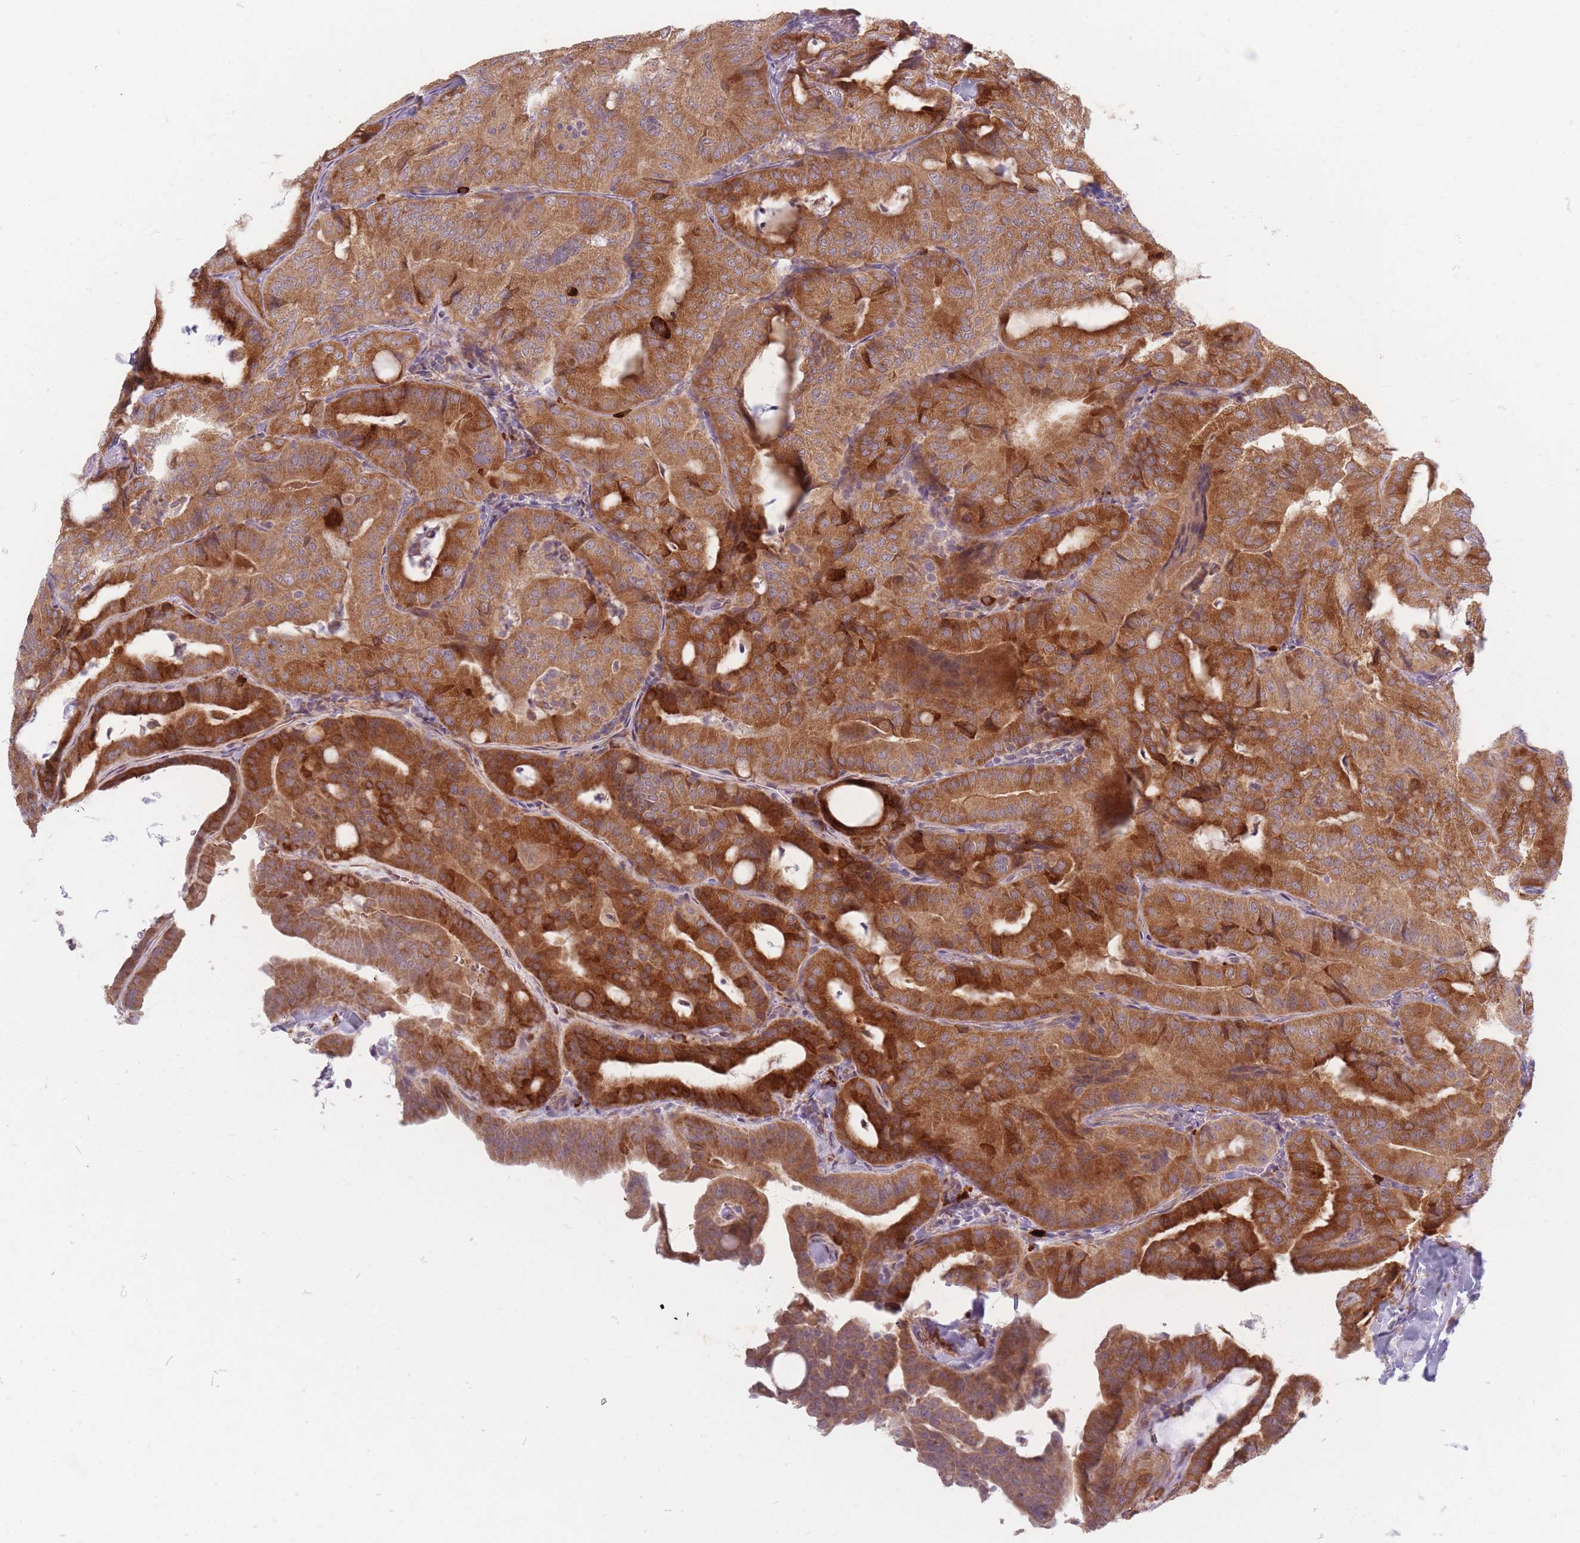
{"staining": {"intensity": "strong", "quantity": ">75%", "location": "cytoplasmic/membranous"}, "tissue": "thyroid cancer", "cell_type": "Tumor cells", "image_type": "cancer", "snomed": [{"axis": "morphology", "description": "Papillary adenocarcinoma, NOS"}, {"axis": "topography", "description": "Thyroid gland"}], "caption": "Immunohistochemical staining of thyroid papillary adenocarcinoma reveals high levels of strong cytoplasmic/membranous expression in approximately >75% of tumor cells.", "gene": "SMIM14", "patient": {"sex": "female", "age": 68}}